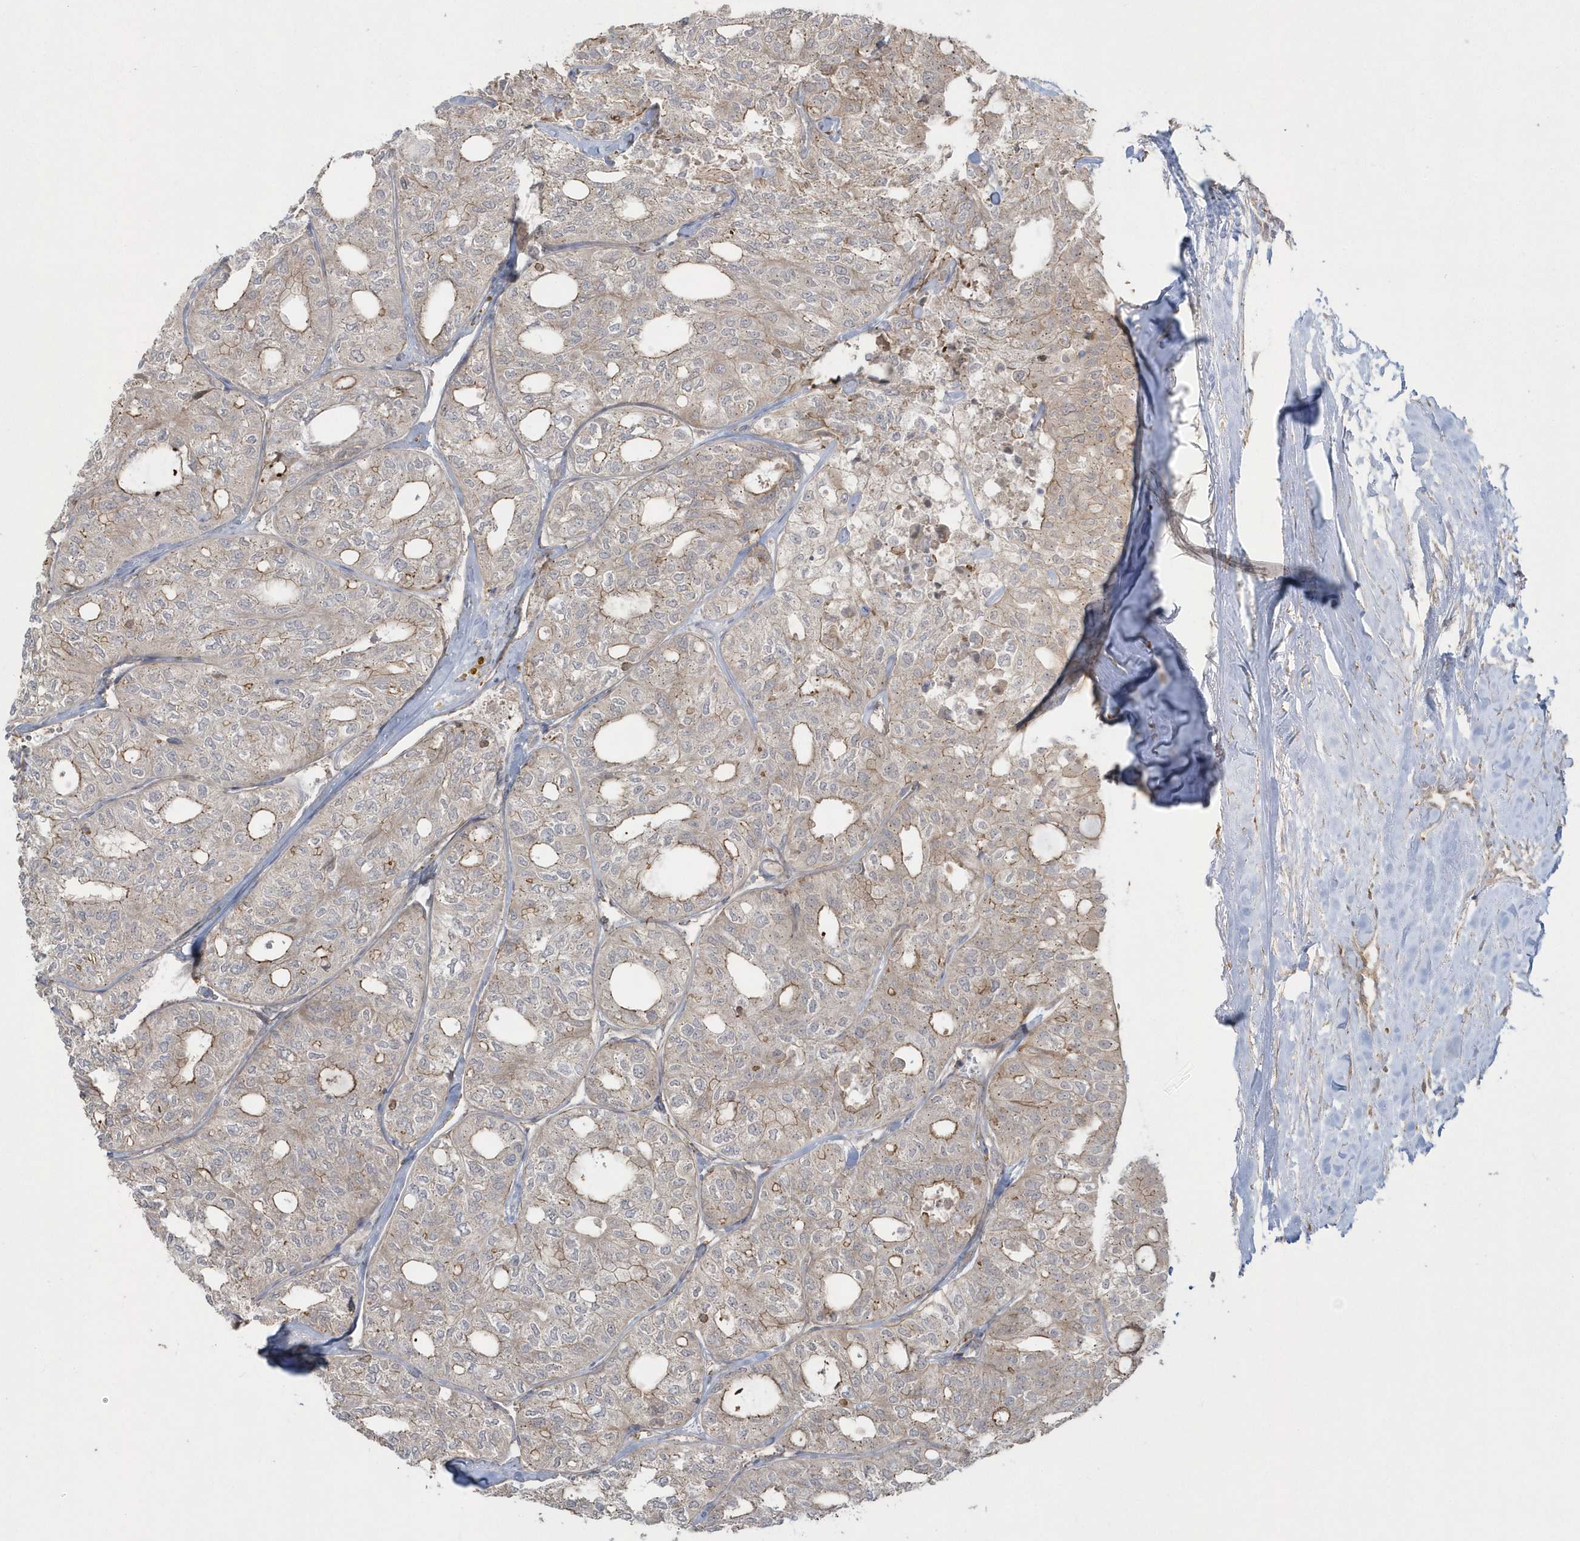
{"staining": {"intensity": "moderate", "quantity": "25%-75%", "location": "cytoplasmic/membranous"}, "tissue": "thyroid cancer", "cell_type": "Tumor cells", "image_type": "cancer", "snomed": [{"axis": "morphology", "description": "Follicular adenoma carcinoma, NOS"}, {"axis": "topography", "description": "Thyroid gland"}], "caption": "Immunohistochemistry (IHC) of human thyroid cancer shows medium levels of moderate cytoplasmic/membranous expression in about 25%-75% of tumor cells.", "gene": "ARMC8", "patient": {"sex": "male", "age": 75}}